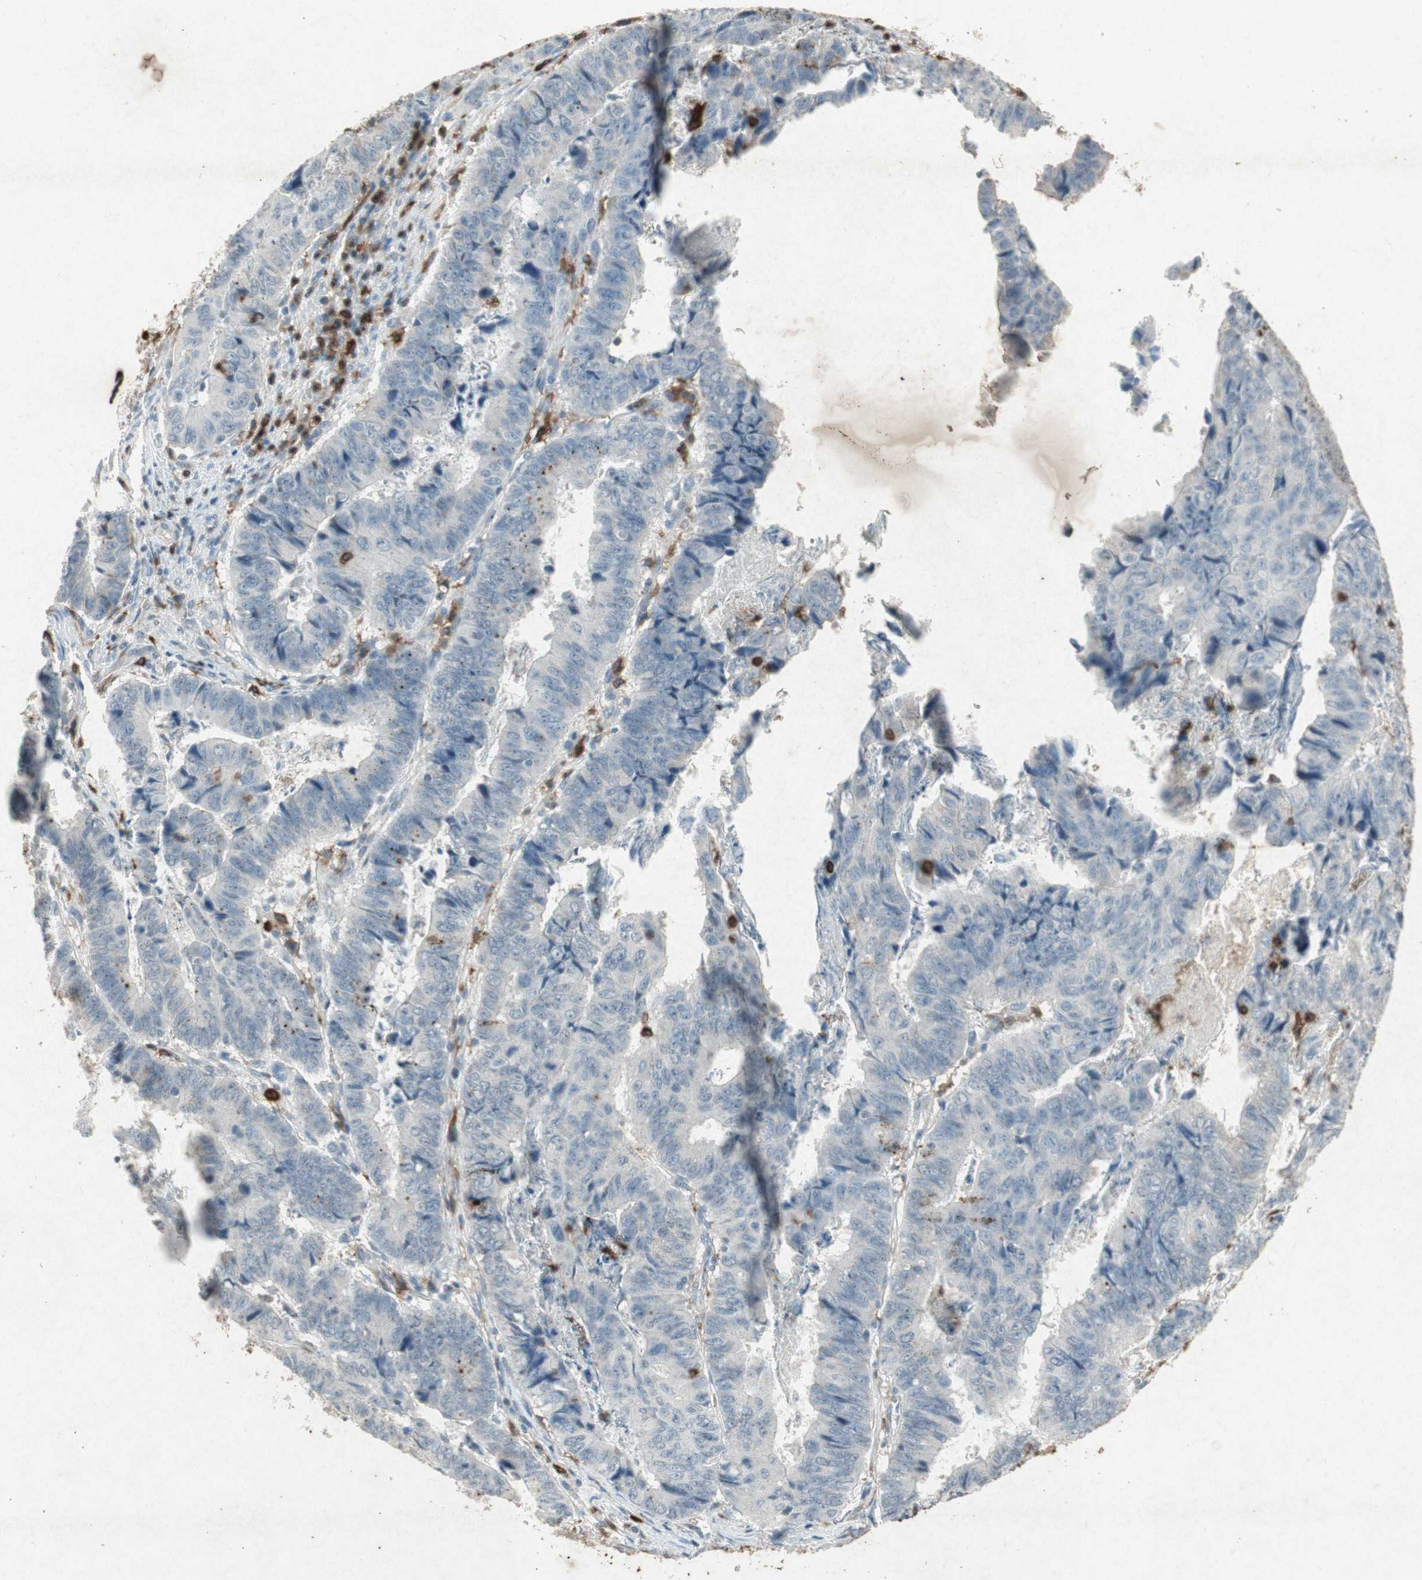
{"staining": {"intensity": "negative", "quantity": "none", "location": "none"}, "tissue": "stomach cancer", "cell_type": "Tumor cells", "image_type": "cancer", "snomed": [{"axis": "morphology", "description": "Adenocarcinoma, NOS"}, {"axis": "topography", "description": "Stomach, lower"}], "caption": "Immunohistochemical staining of human adenocarcinoma (stomach) reveals no significant staining in tumor cells.", "gene": "TYROBP", "patient": {"sex": "male", "age": 77}}